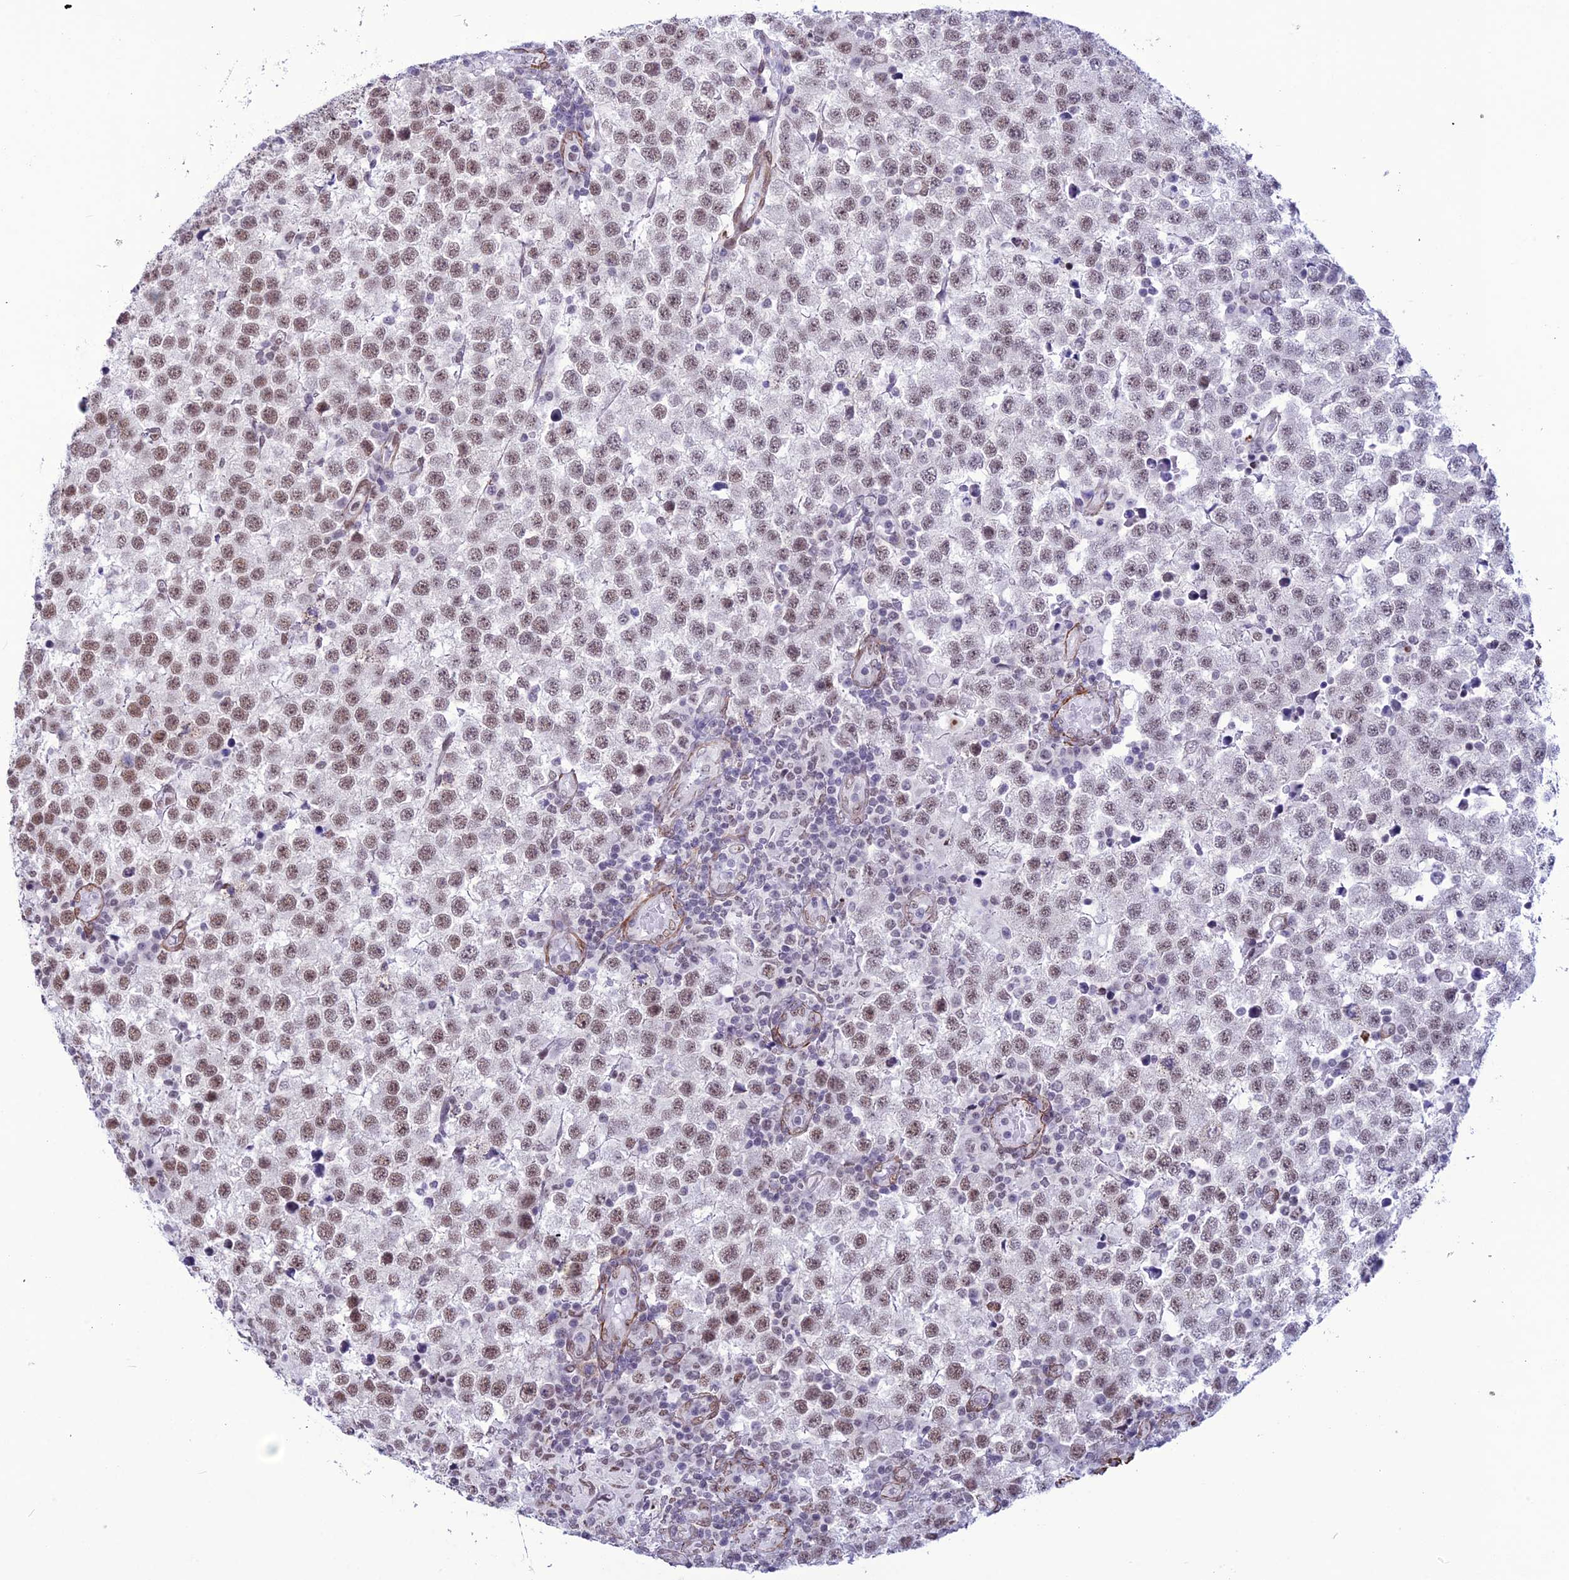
{"staining": {"intensity": "moderate", "quantity": ">75%", "location": "nuclear"}, "tissue": "testis cancer", "cell_type": "Tumor cells", "image_type": "cancer", "snomed": [{"axis": "morphology", "description": "Seminoma, NOS"}, {"axis": "topography", "description": "Testis"}], "caption": "Human testis cancer (seminoma) stained for a protein (brown) exhibits moderate nuclear positive staining in about >75% of tumor cells.", "gene": "U2AF1", "patient": {"sex": "male", "age": 34}}